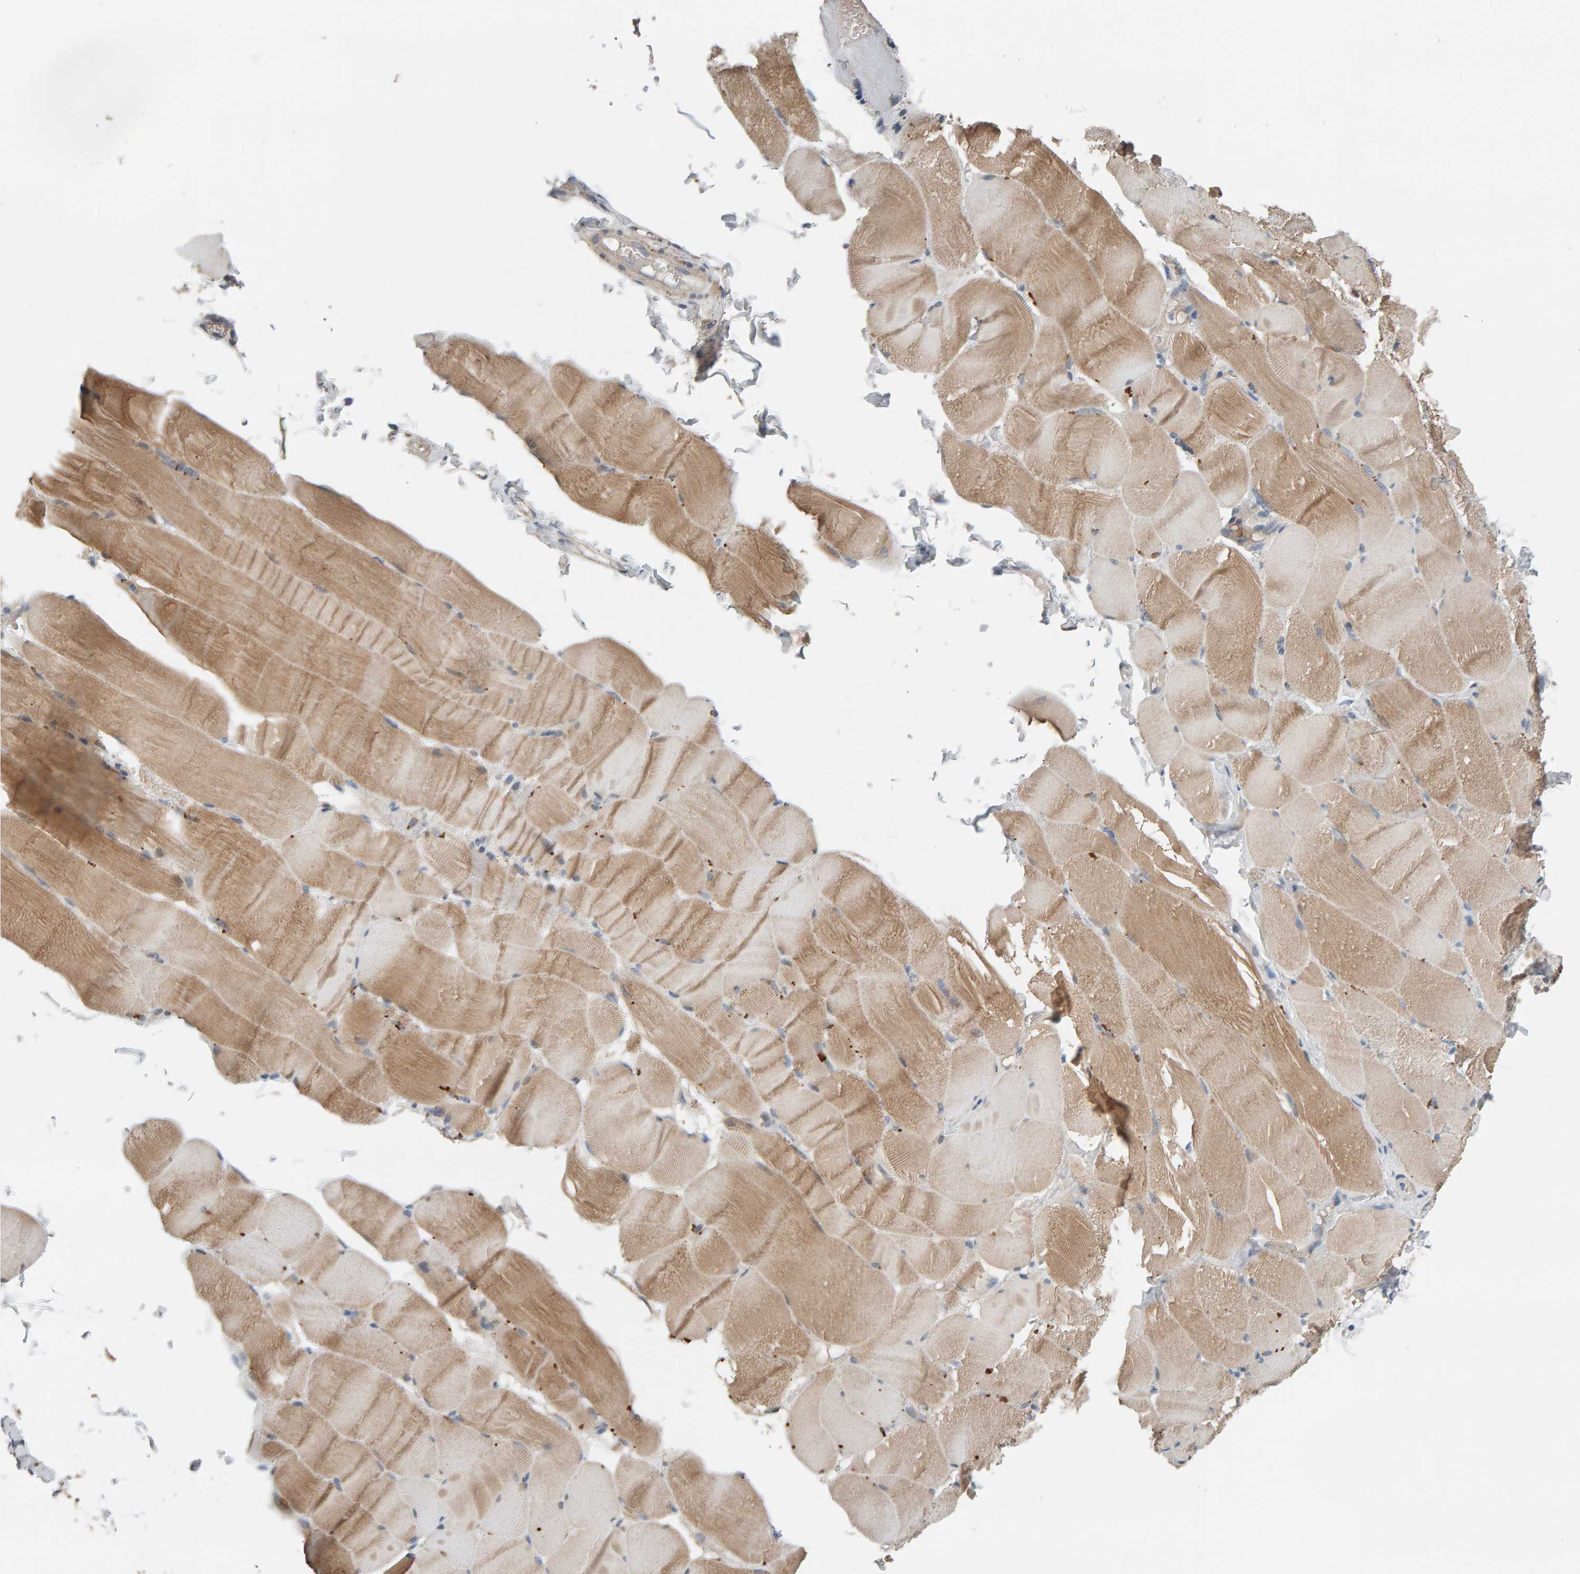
{"staining": {"intensity": "weak", "quantity": ">75%", "location": "cytoplasmic/membranous"}, "tissue": "skeletal muscle", "cell_type": "Myocytes", "image_type": "normal", "snomed": [{"axis": "morphology", "description": "Normal tissue, NOS"}, {"axis": "topography", "description": "Skin"}, {"axis": "topography", "description": "Skeletal muscle"}], "caption": "Myocytes reveal weak cytoplasmic/membranous positivity in about >75% of cells in normal skeletal muscle. The protein of interest is shown in brown color, while the nuclei are stained blue.", "gene": "IPPK", "patient": {"sex": "male", "age": 83}}